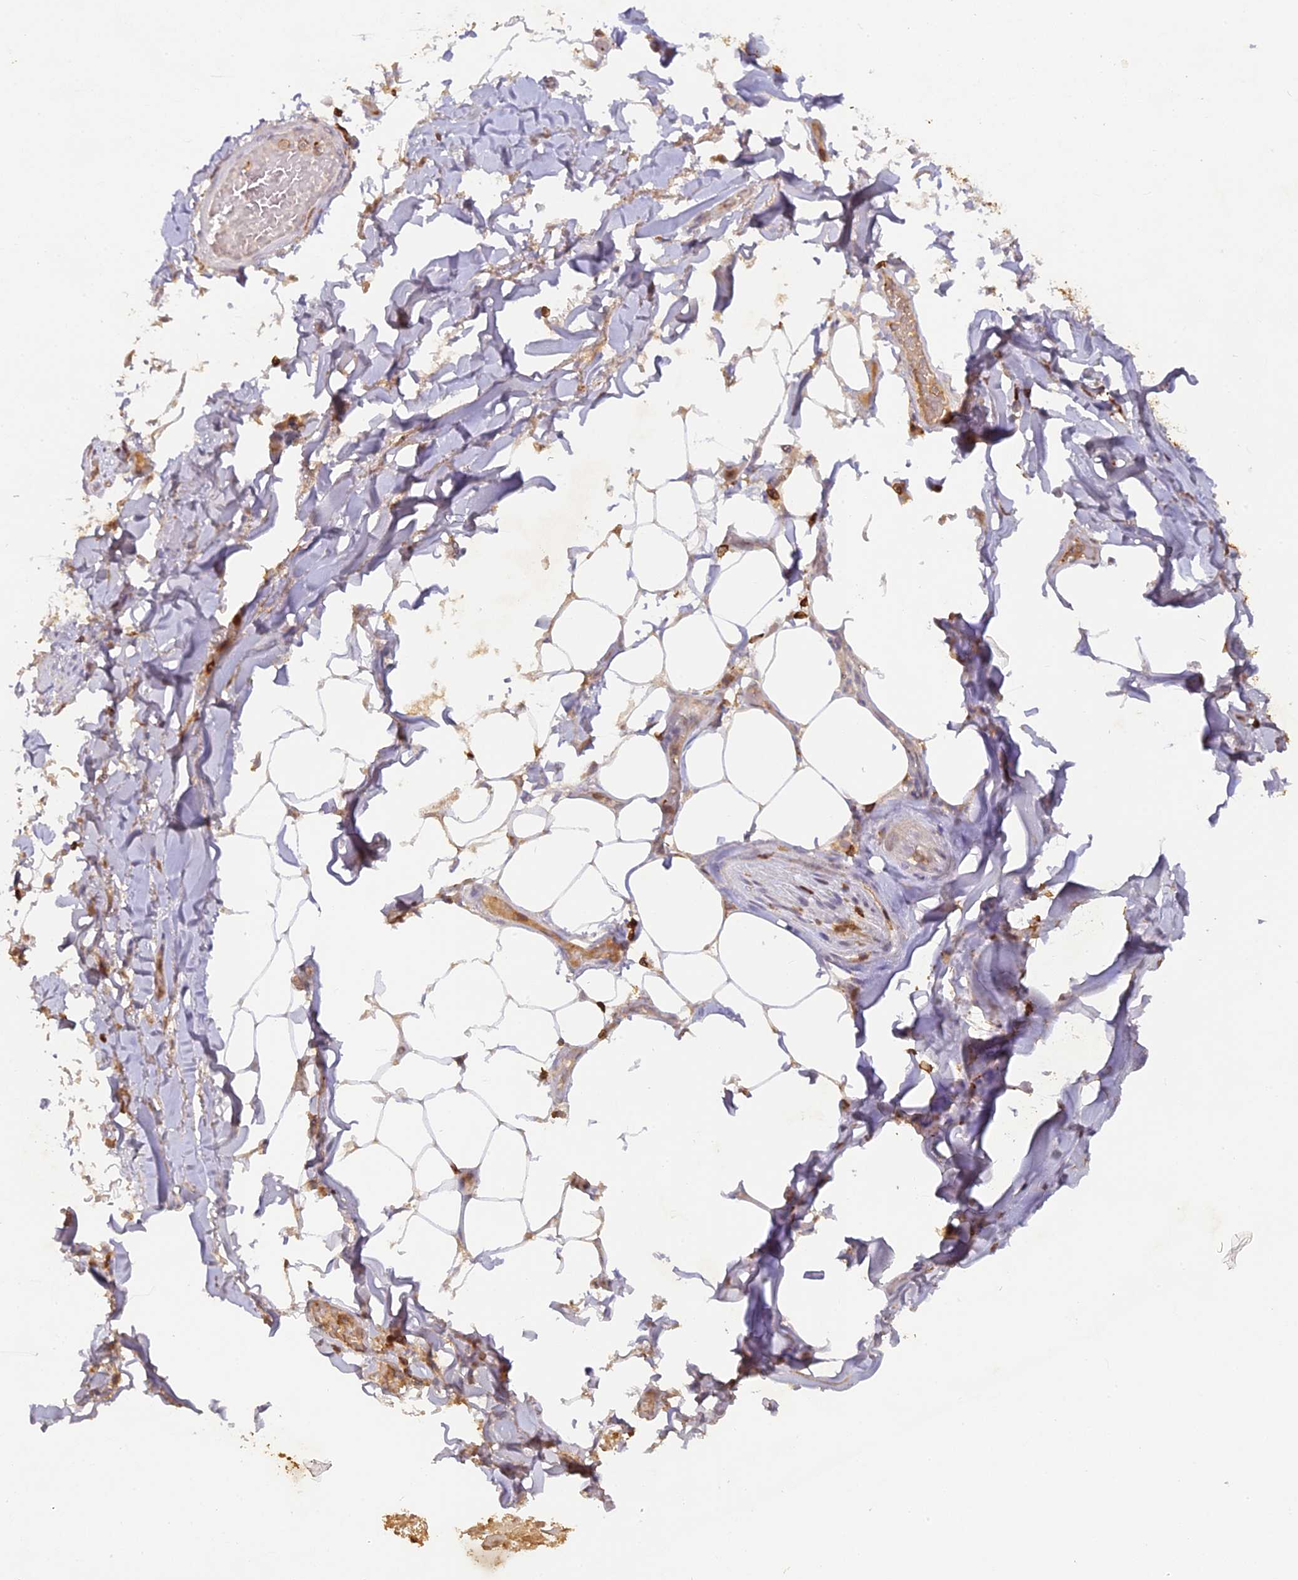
{"staining": {"intensity": "weak", "quantity": "<25%", "location": "cytoplasmic/membranous"}, "tissue": "adipose tissue", "cell_type": "Adipocytes", "image_type": "normal", "snomed": [{"axis": "morphology", "description": "Normal tissue, NOS"}, {"axis": "topography", "description": "Lymph node"}, {"axis": "topography", "description": "Cartilage tissue"}, {"axis": "topography", "description": "Bronchus"}], "caption": "The IHC micrograph has no significant staining in adipocytes of adipose tissue. (Stains: DAB (3,3'-diaminobenzidine) IHC with hematoxylin counter stain, Microscopy: brightfield microscopy at high magnification).", "gene": "FYB1", "patient": {"sex": "male", "age": 63}}